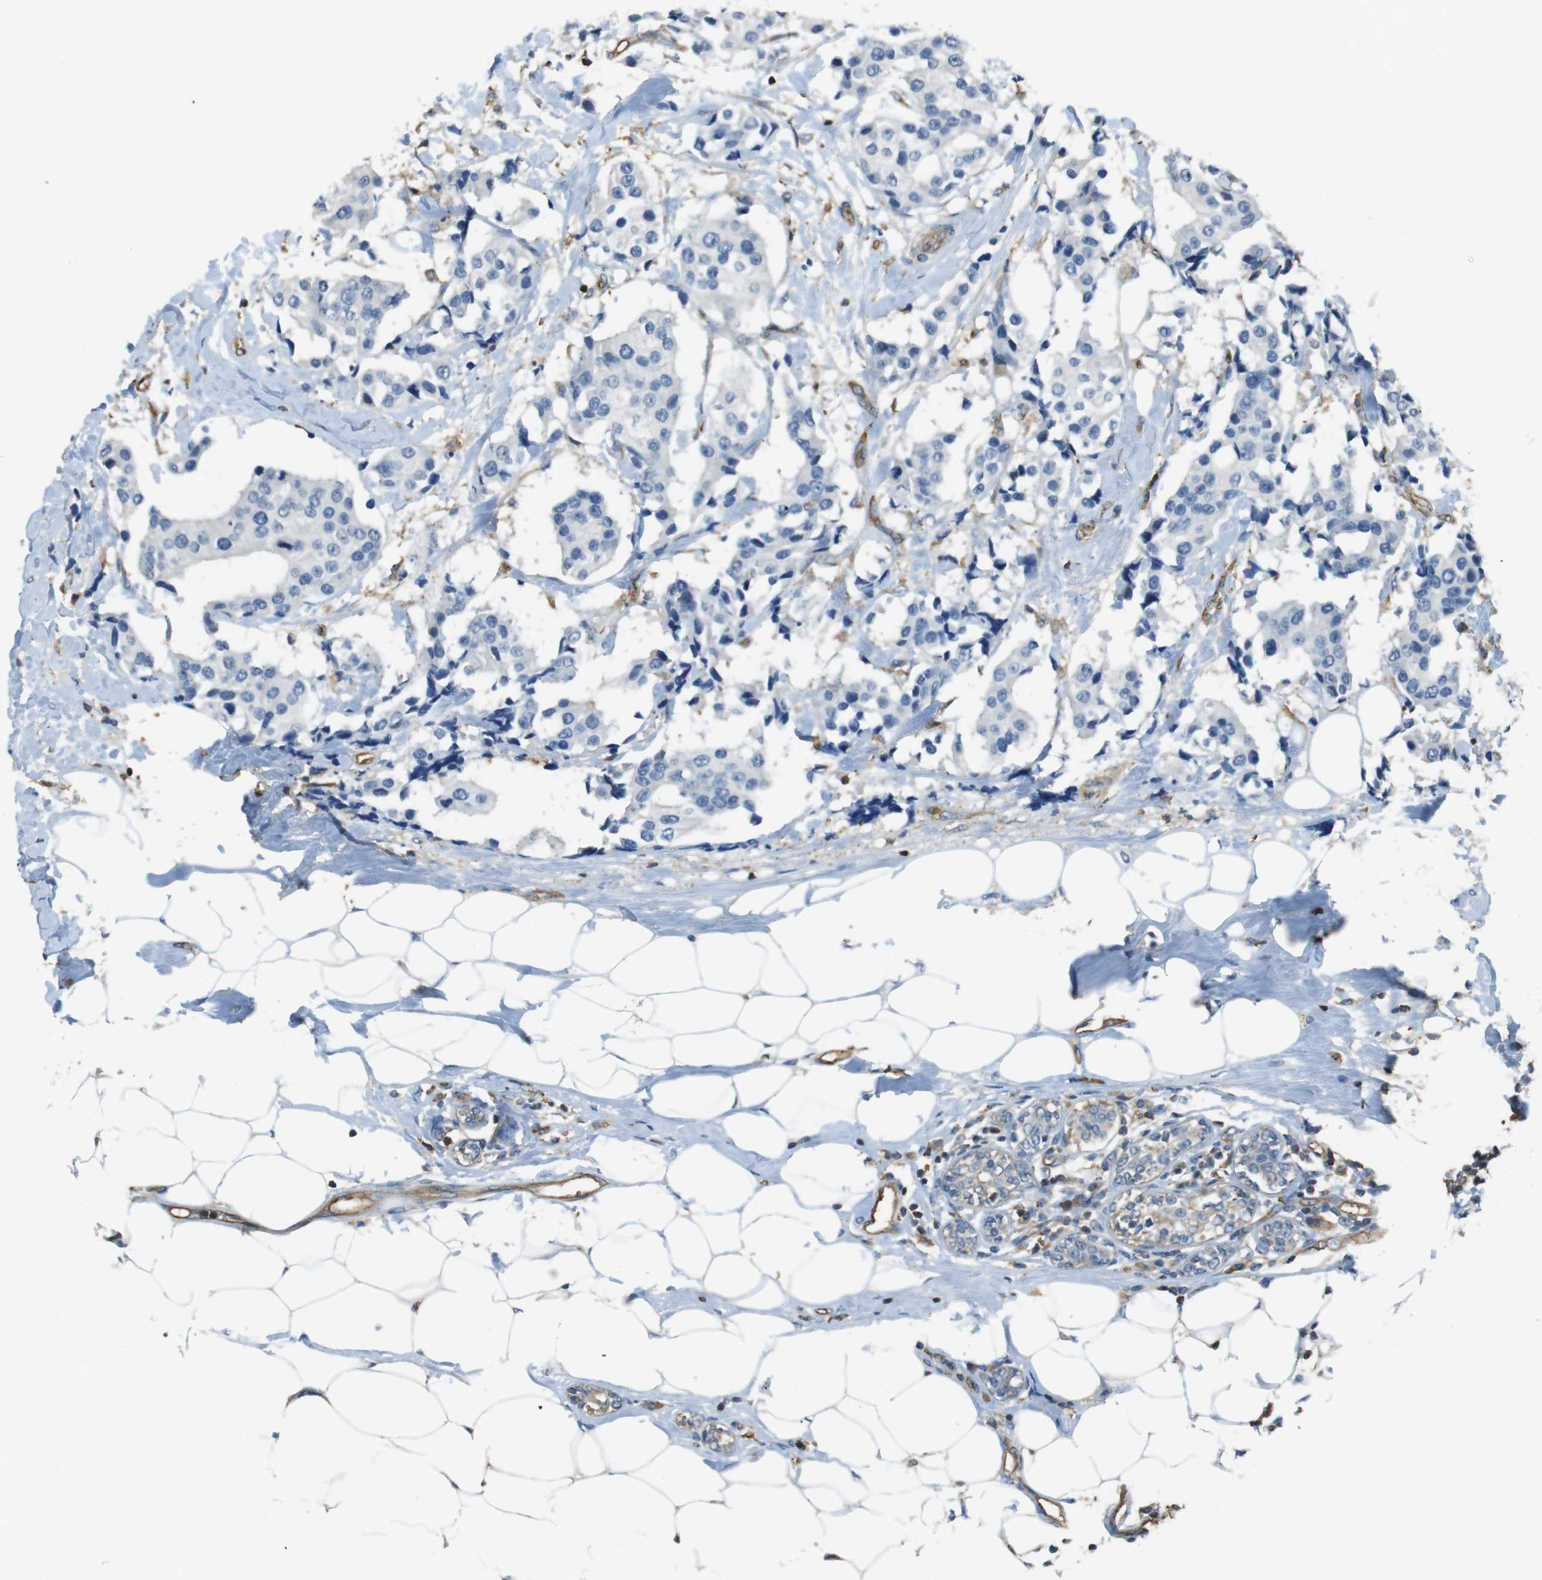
{"staining": {"intensity": "negative", "quantity": "none", "location": "none"}, "tissue": "breast cancer", "cell_type": "Tumor cells", "image_type": "cancer", "snomed": [{"axis": "morphology", "description": "Normal tissue, NOS"}, {"axis": "morphology", "description": "Duct carcinoma"}, {"axis": "topography", "description": "Breast"}], "caption": "A micrograph of human breast cancer (intraductal carcinoma) is negative for staining in tumor cells.", "gene": "FCAR", "patient": {"sex": "female", "age": 39}}